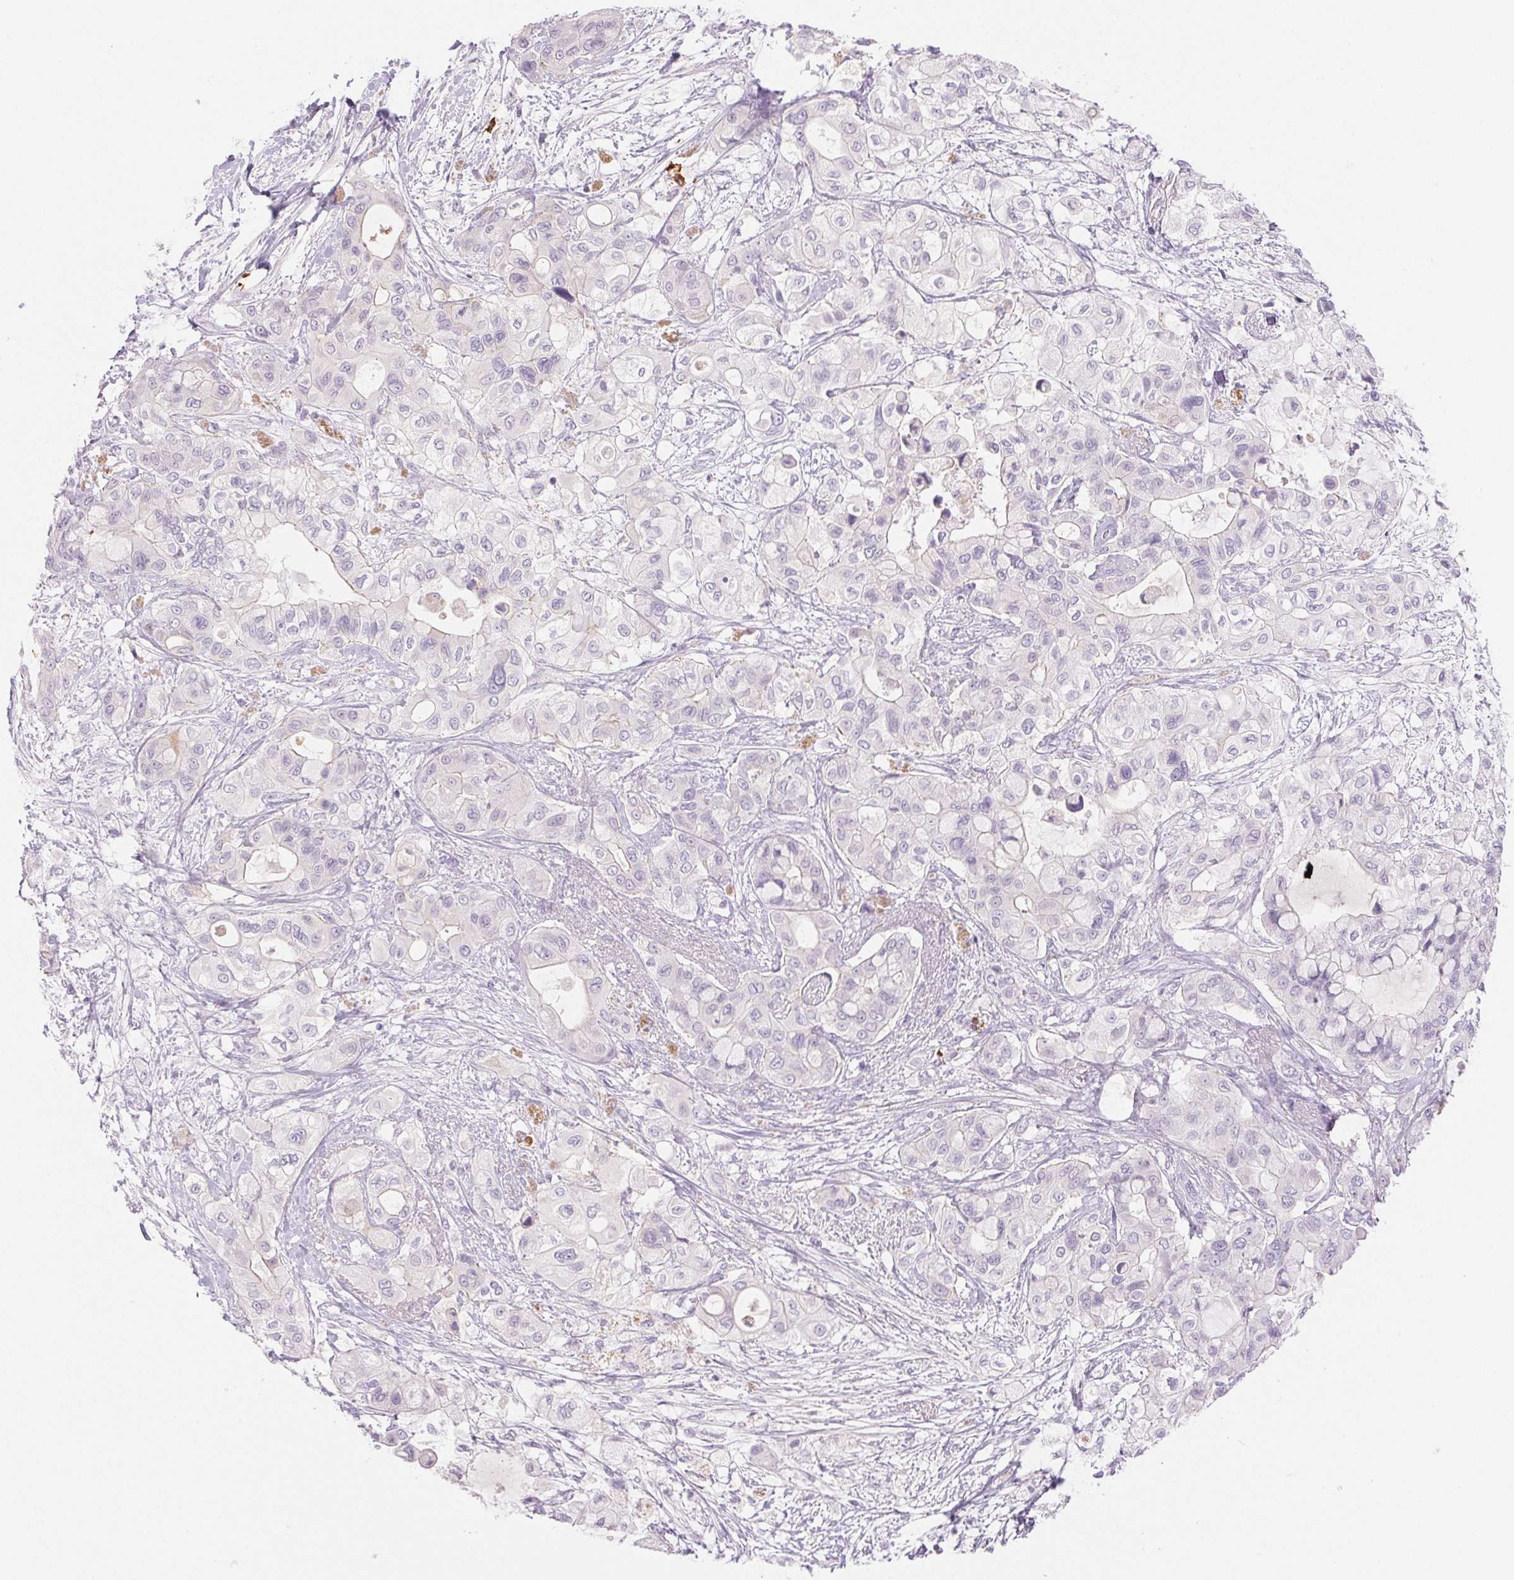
{"staining": {"intensity": "negative", "quantity": "none", "location": "none"}, "tissue": "pancreatic cancer", "cell_type": "Tumor cells", "image_type": "cancer", "snomed": [{"axis": "morphology", "description": "Adenocarcinoma, NOS"}, {"axis": "topography", "description": "Pancreas"}], "caption": "A high-resolution histopathology image shows immunohistochemistry staining of adenocarcinoma (pancreatic), which displays no significant positivity in tumor cells. (DAB (3,3'-diaminobenzidine) immunohistochemistry (IHC) with hematoxylin counter stain).", "gene": "IFIT1B", "patient": {"sex": "male", "age": 71}}